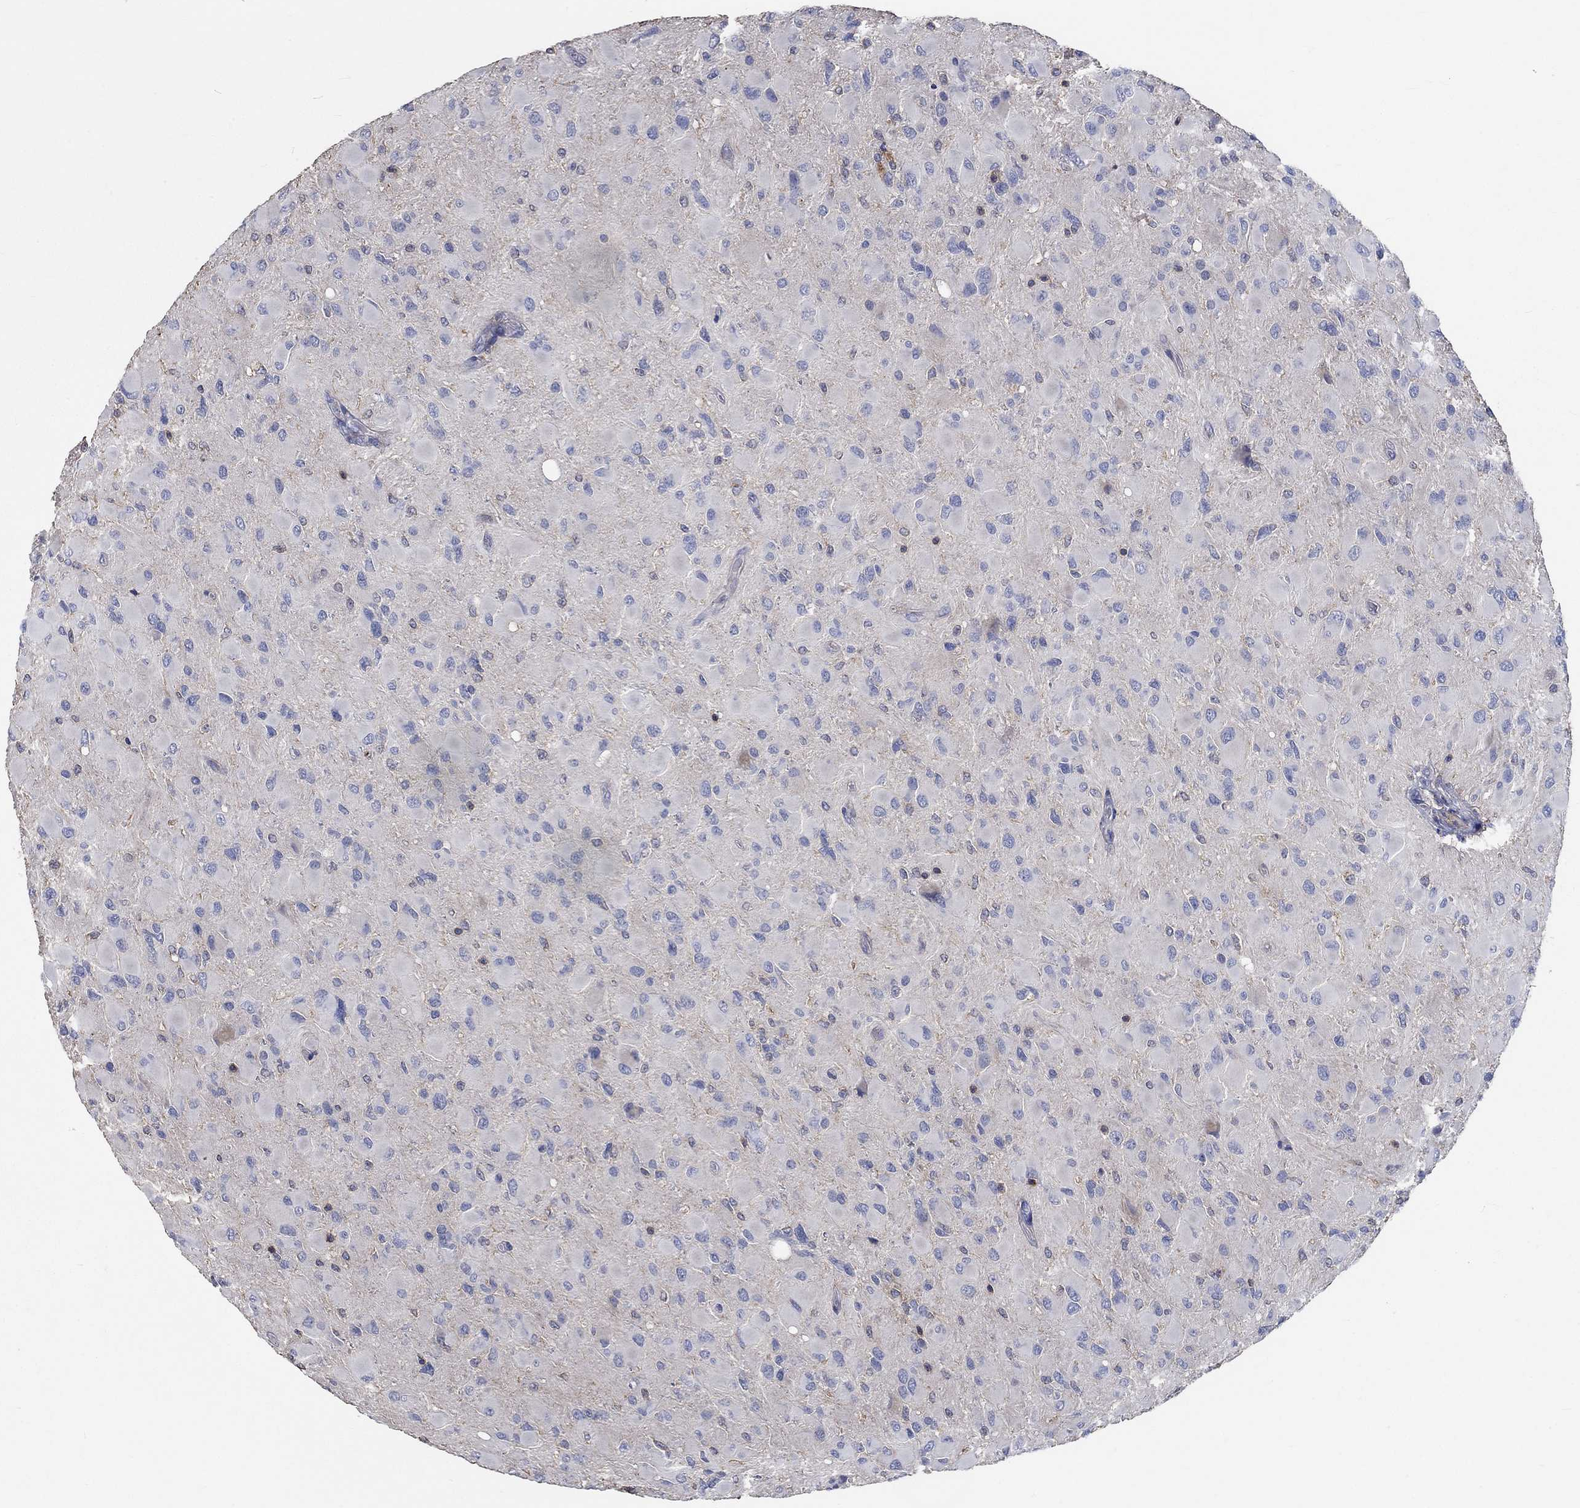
{"staining": {"intensity": "negative", "quantity": "none", "location": "none"}, "tissue": "glioma", "cell_type": "Tumor cells", "image_type": "cancer", "snomed": [{"axis": "morphology", "description": "Glioma, malignant, High grade"}, {"axis": "topography", "description": "Cerebral cortex"}], "caption": "An immunohistochemistry (IHC) micrograph of glioma is shown. There is no staining in tumor cells of glioma.", "gene": "TNFAIP8L3", "patient": {"sex": "female", "age": 36}}